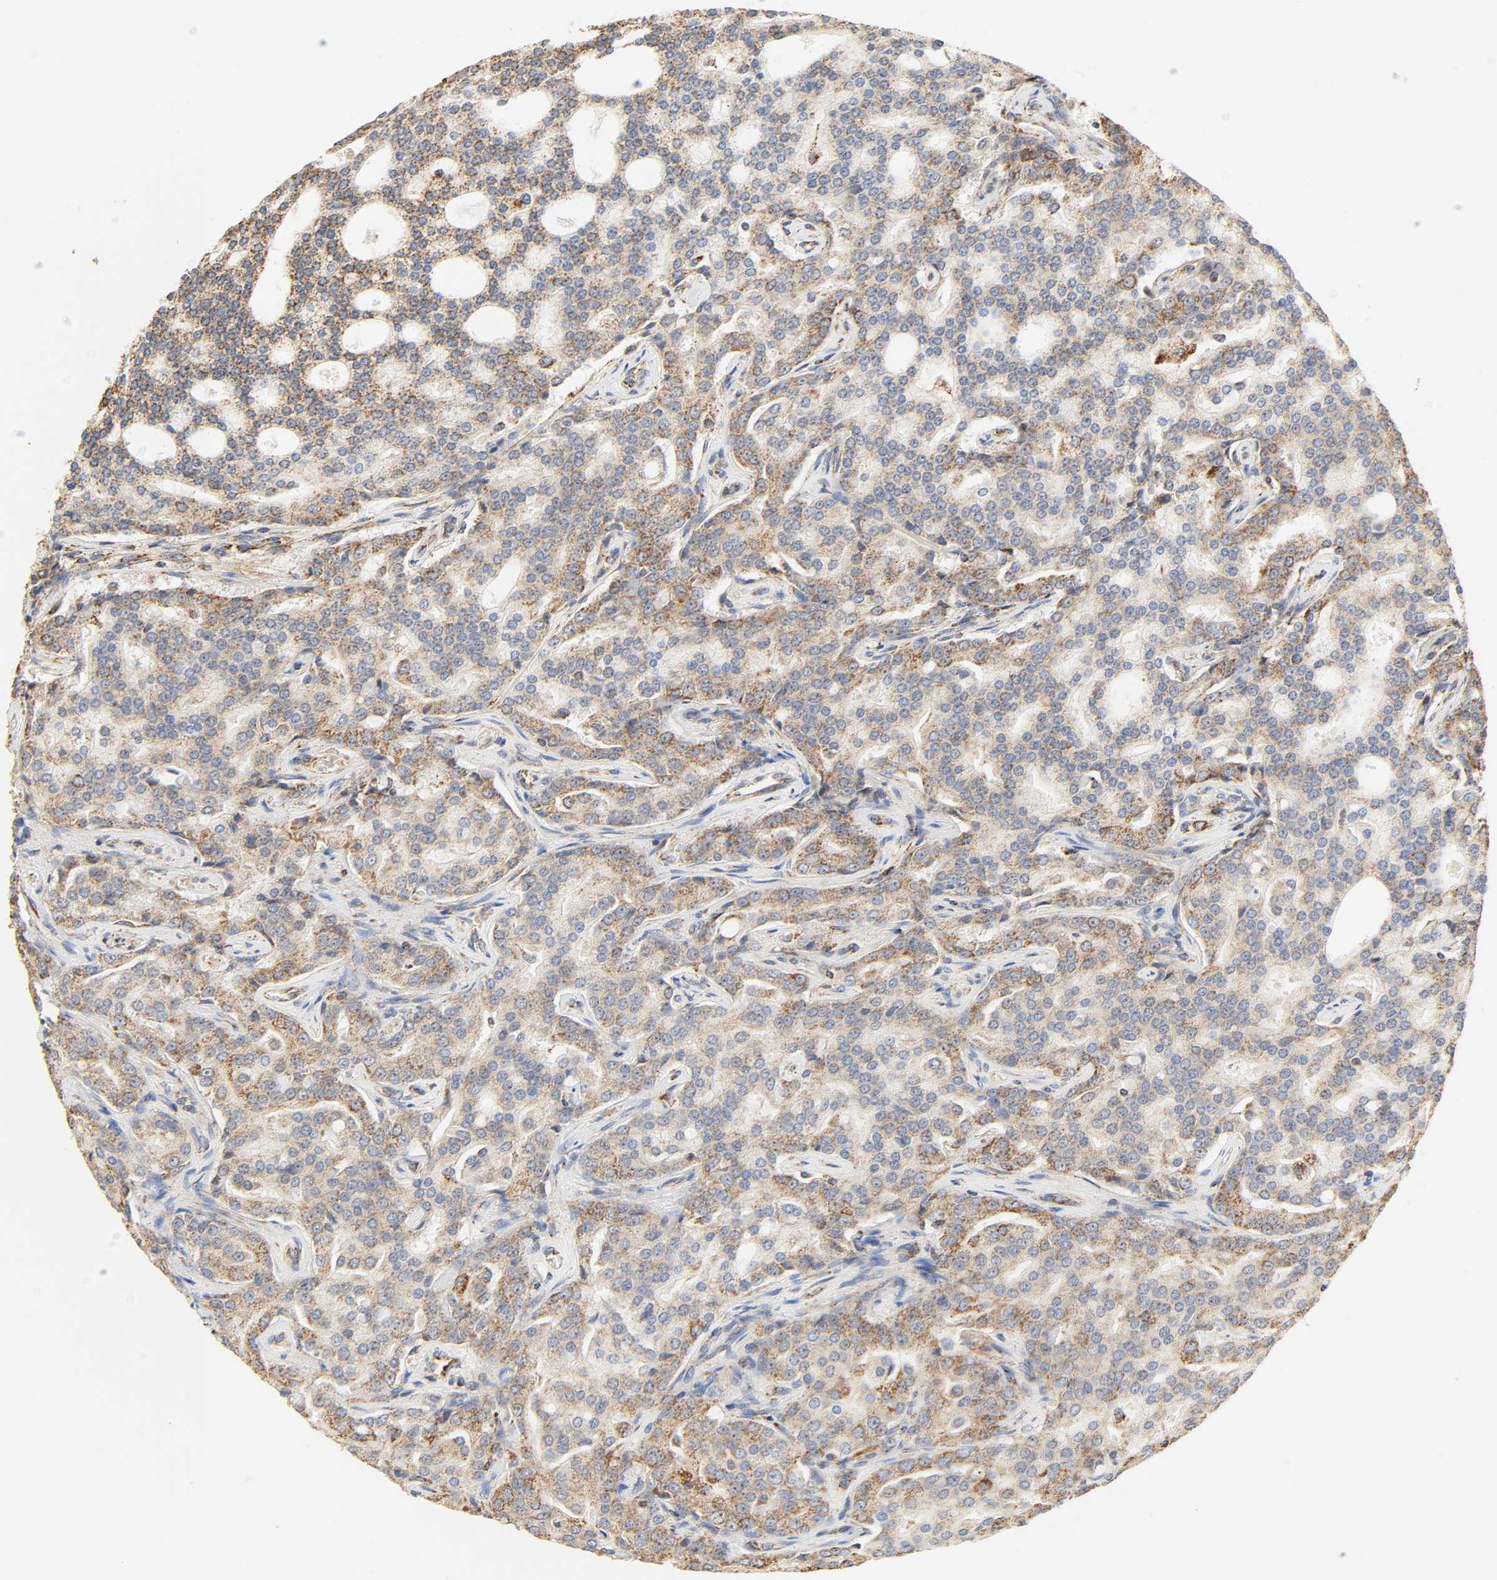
{"staining": {"intensity": "moderate", "quantity": ">75%", "location": "cytoplasmic/membranous"}, "tissue": "prostate cancer", "cell_type": "Tumor cells", "image_type": "cancer", "snomed": [{"axis": "morphology", "description": "Adenocarcinoma, High grade"}, {"axis": "topography", "description": "Prostate"}], "caption": "Protein expression analysis of human prostate cancer (adenocarcinoma (high-grade)) reveals moderate cytoplasmic/membranous expression in about >75% of tumor cells.", "gene": "ZMAT5", "patient": {"sex": "male", "age": 72}}